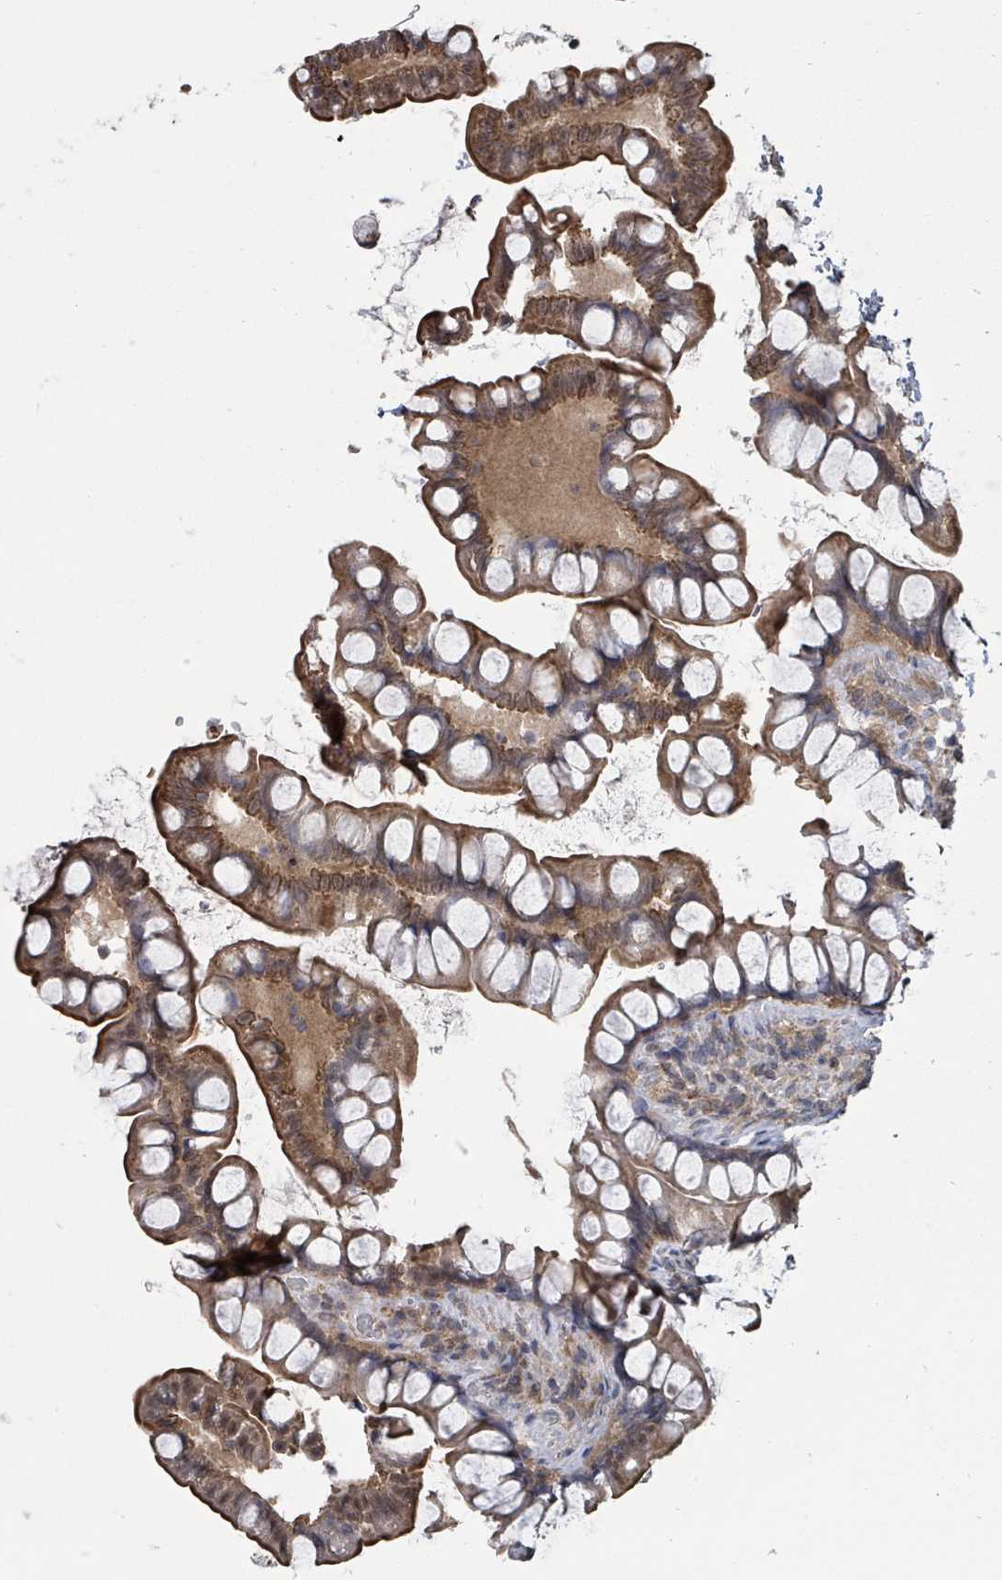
{"staining": {"intensity": "moderate", "quantity": ">75%", "location": "cytoplasmic/membranous"}, "tissue": "small intestine", "cell_type": "Glandular cells", "image_type": "normal", "snomed": [{"axis": "morphology", "description": "Normal tissue, NOS"}, {"axis": "topography", "description": "Small intestine"}], "caption": "Small intestine stained with DAB immunohistochemistry displays medium levels of moderate cytoplasmic/membranous staining in about >75% of glandular cells. (Stains: DAB in brown, nuclei in blue, Microscopy: brightfield microscopy at high magnification).", "gene": "MAGOHB", "patient": {"sex": "male", "age": 70}}